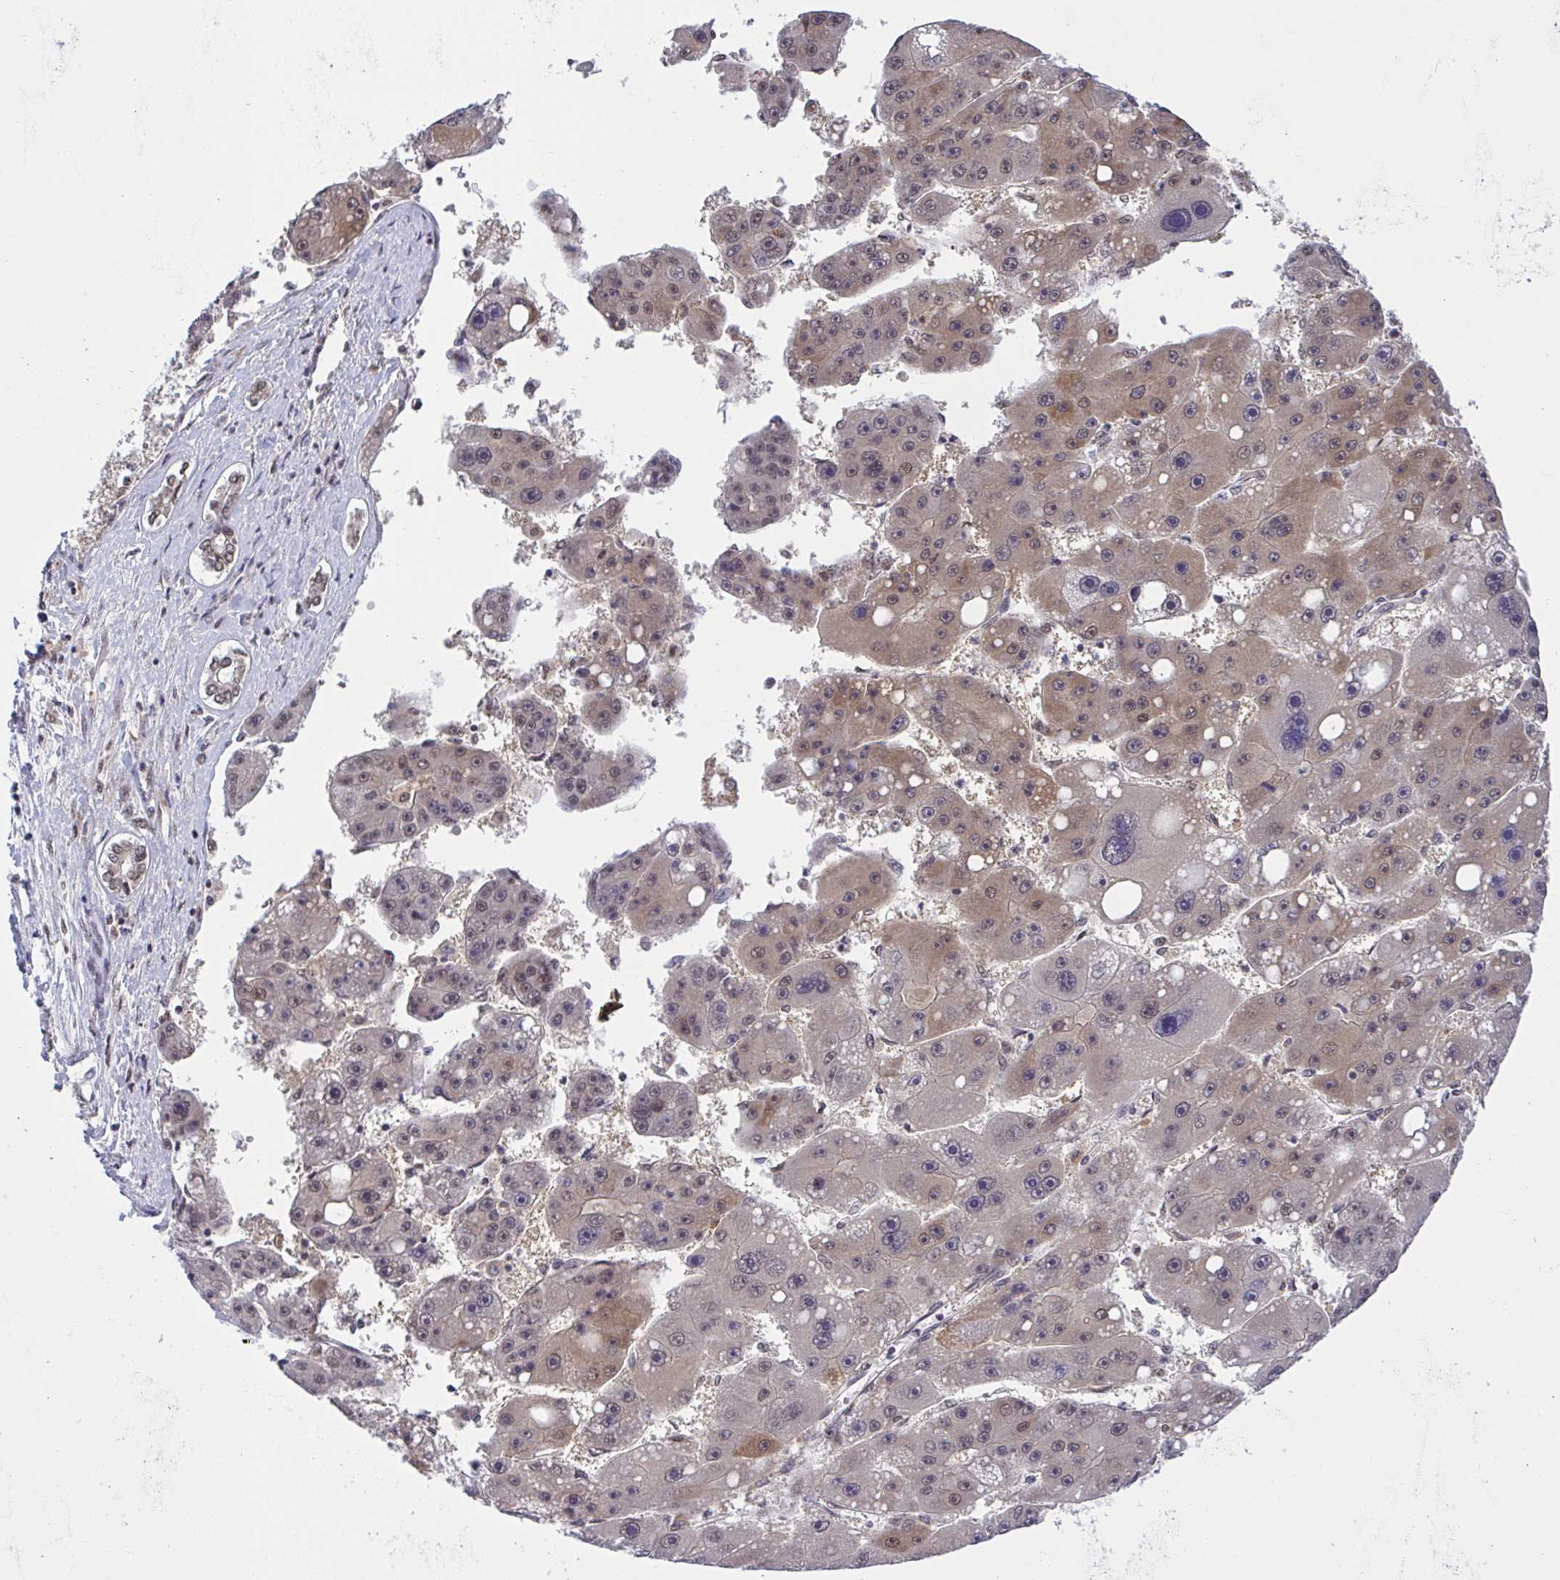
{"staining": {"intensity": "moderate", "quantity": "<25%", "location": "cytoplasmic/membranous,nuclear"}, "tissue": "liver cancer", "cell_type": "Tumor cells", "image_type": "cancer", "snomed": [{"axis": "morphology", "description": "Carcinoma, Hepatocellular, NOS"}, {"axis": "topography", "description": "Liver"}], "caption": "A histopathology image showing moderate cytoplasmic/membranous and nuclear expression in about <25% of tumor cells in liver cancer (hepatocellular carcinoma), as visualized by brown immunohistochemical staining.", "gene": "C9orf64", "patient": {"sex": "female", "age": 61}}